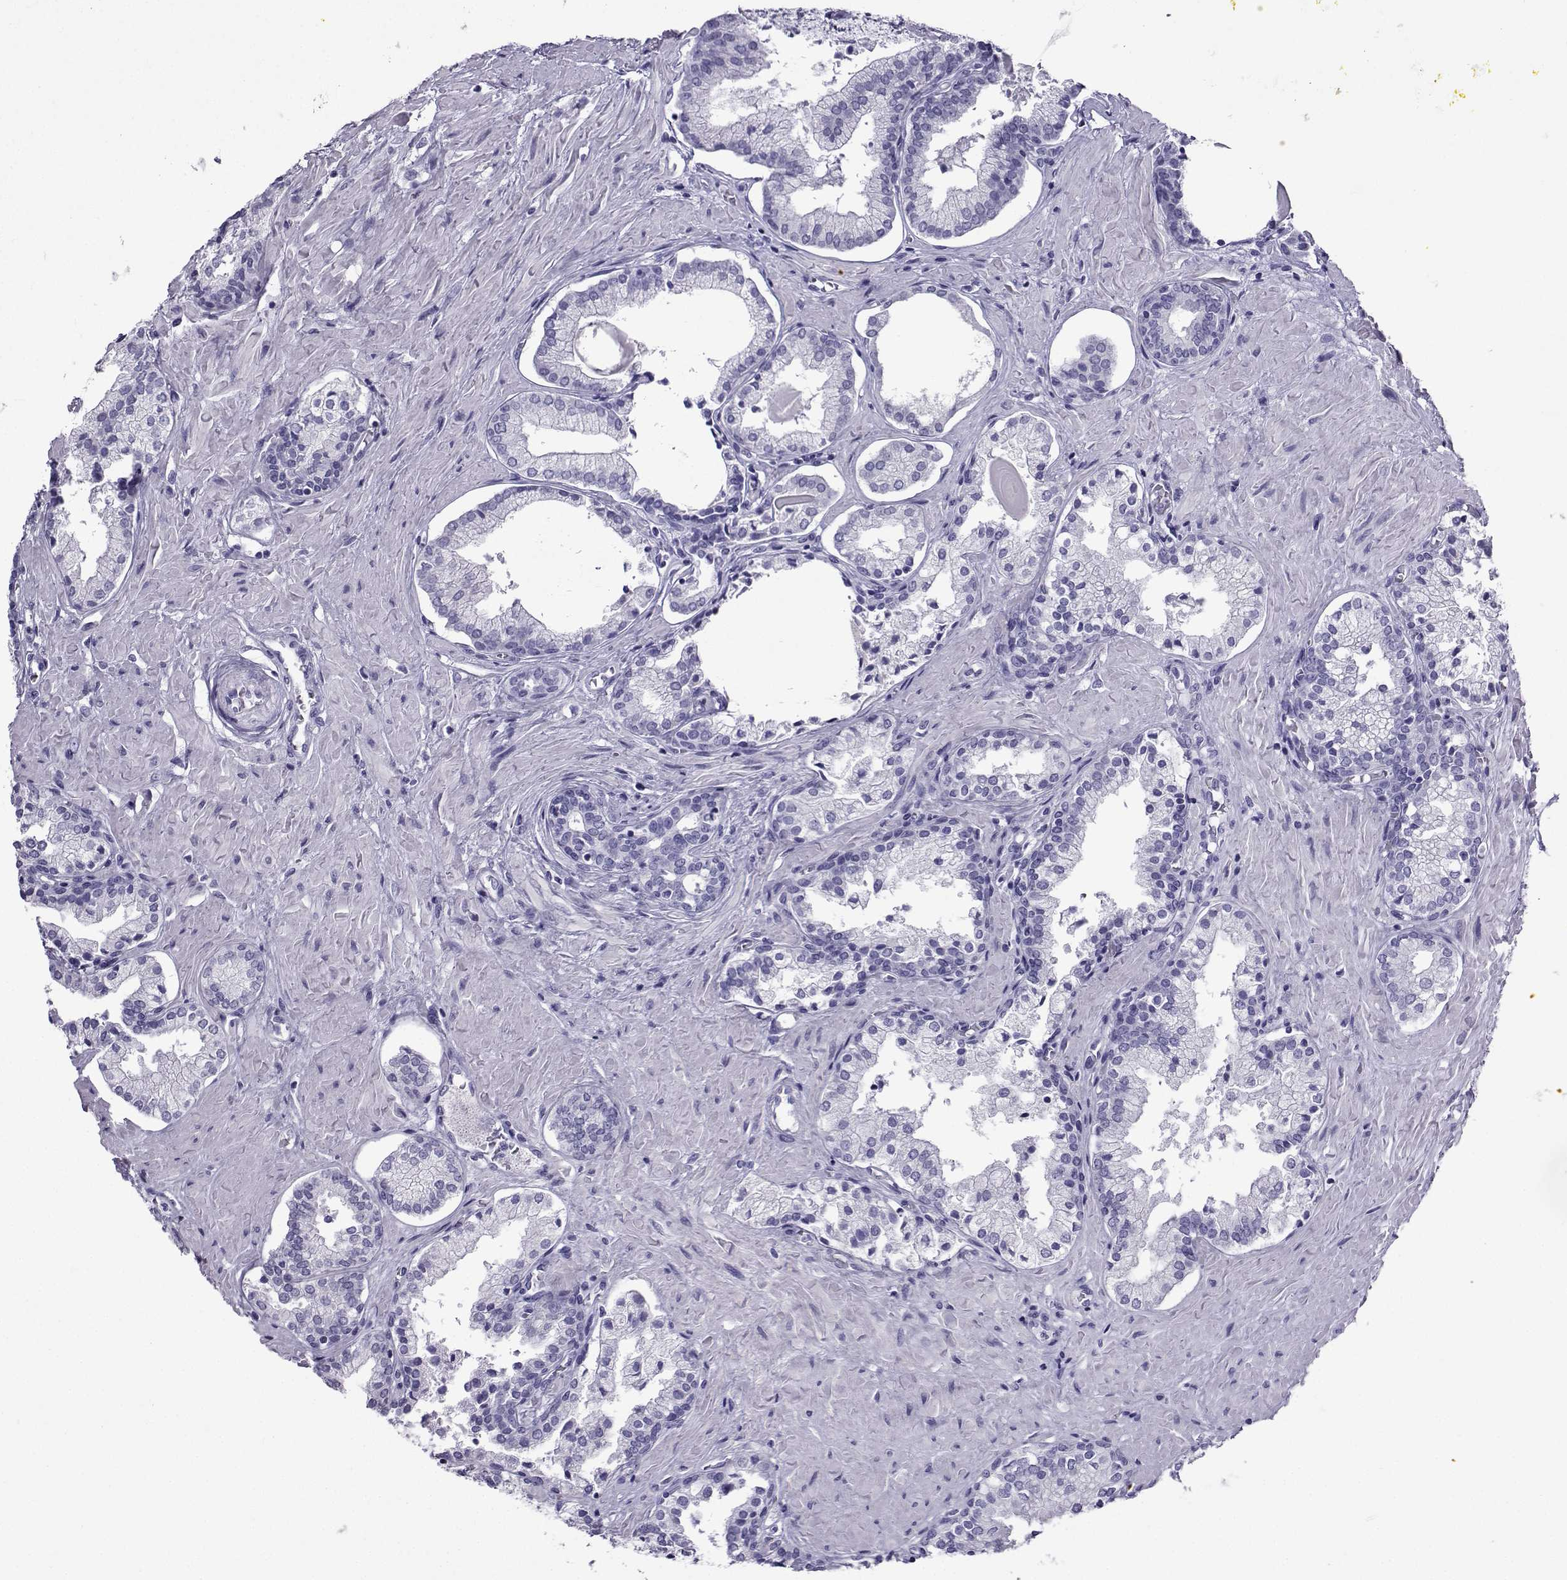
{"staining": {"intensity": "negative", "quantity": "none", "location": "none"}, "tissue": "prostate cancer", "cell_type": "Tumor cells", "image_type": "cancer", "snomed": [{"axis": "morphology", "description": "Adenocarcinoma, NOS"}, {"axis": "topography", "description": "Prostate and seminal vesicle, NOS"}, {"axis": "topography", "description": "Prostate"}], "caption": "Prostate cancer stained for a protein using immunohistochemistry displays no expression tumor cells.", "gene": "CRYBB1", "patient": {"sex": "male", "age": 44}}